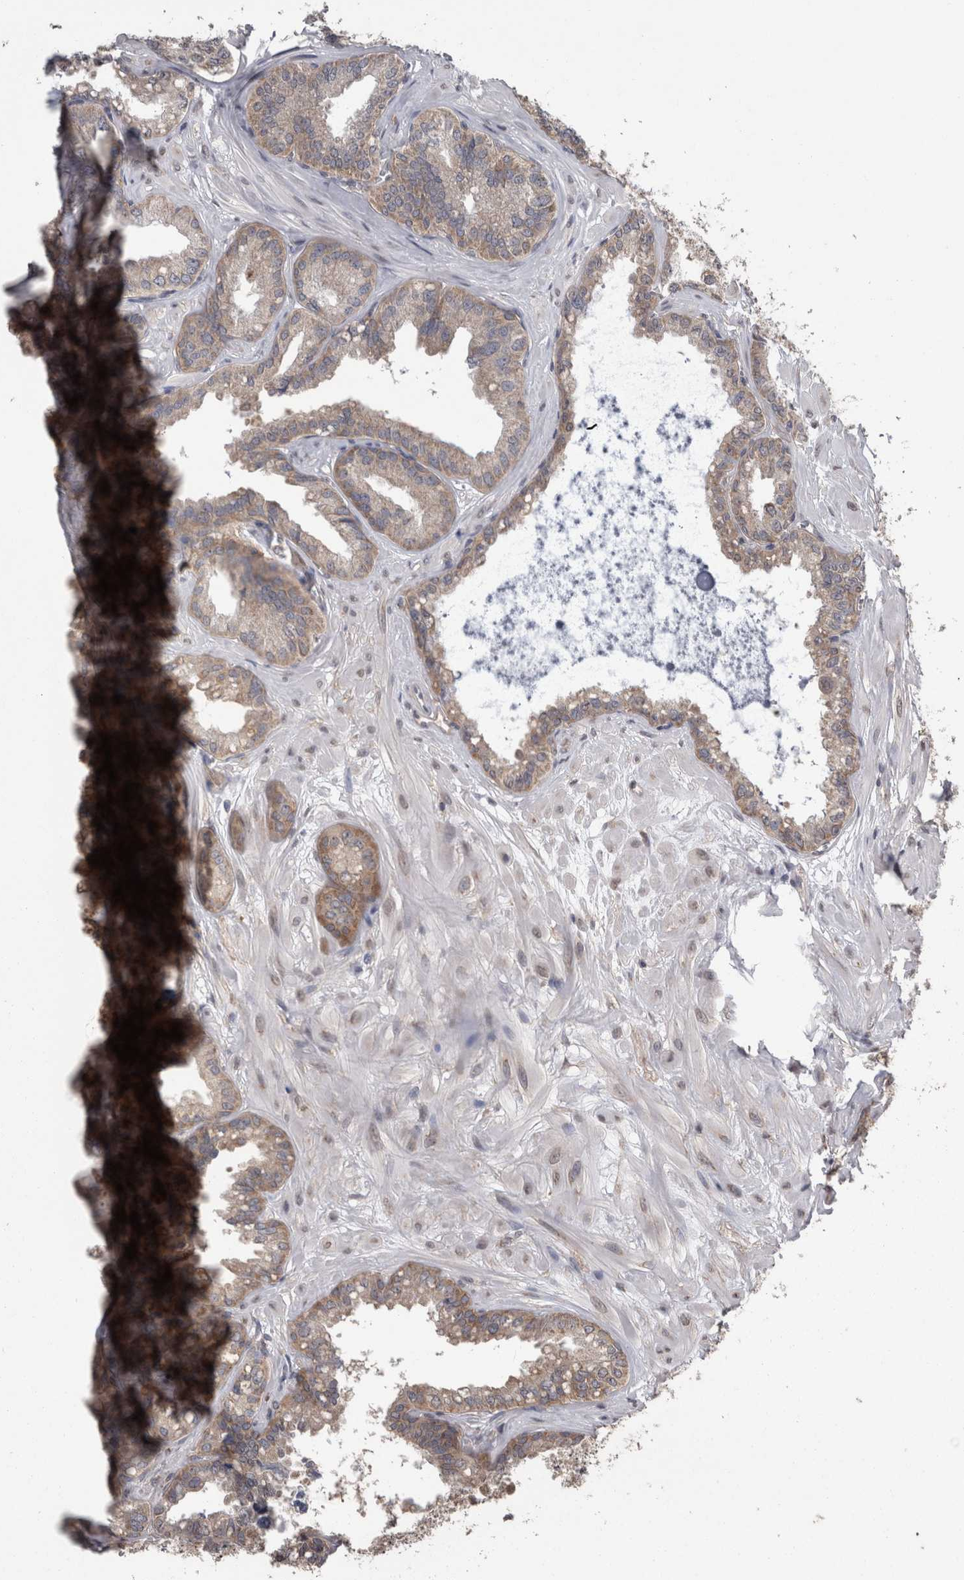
{"staining": {"intensity": "moderate", "quantity": ">75%", "location": "cytoplasmic/membranous"}, "tissue": "seminal vesicle", "cell_type": "Glandular cells", "image_type": "normal", "snomed": [{"axis": "morphology", "description": "Normal tissue, NOS"}, {"axis": "topography", "description": "Prostate"}, {"axis": "topography", "description": "Seminal veicle"}], "caption": "Seminal vesicle stained with immunohistochemistry (IHC) demonstrates moderate cytoplasmic/membranous positivity in about >75% of glandular cells. (DAB IHC, brown staining for protein, blue staining for nuclei).", "gene": "DDX6", "patient": {"sex": "male", "age": 51}}